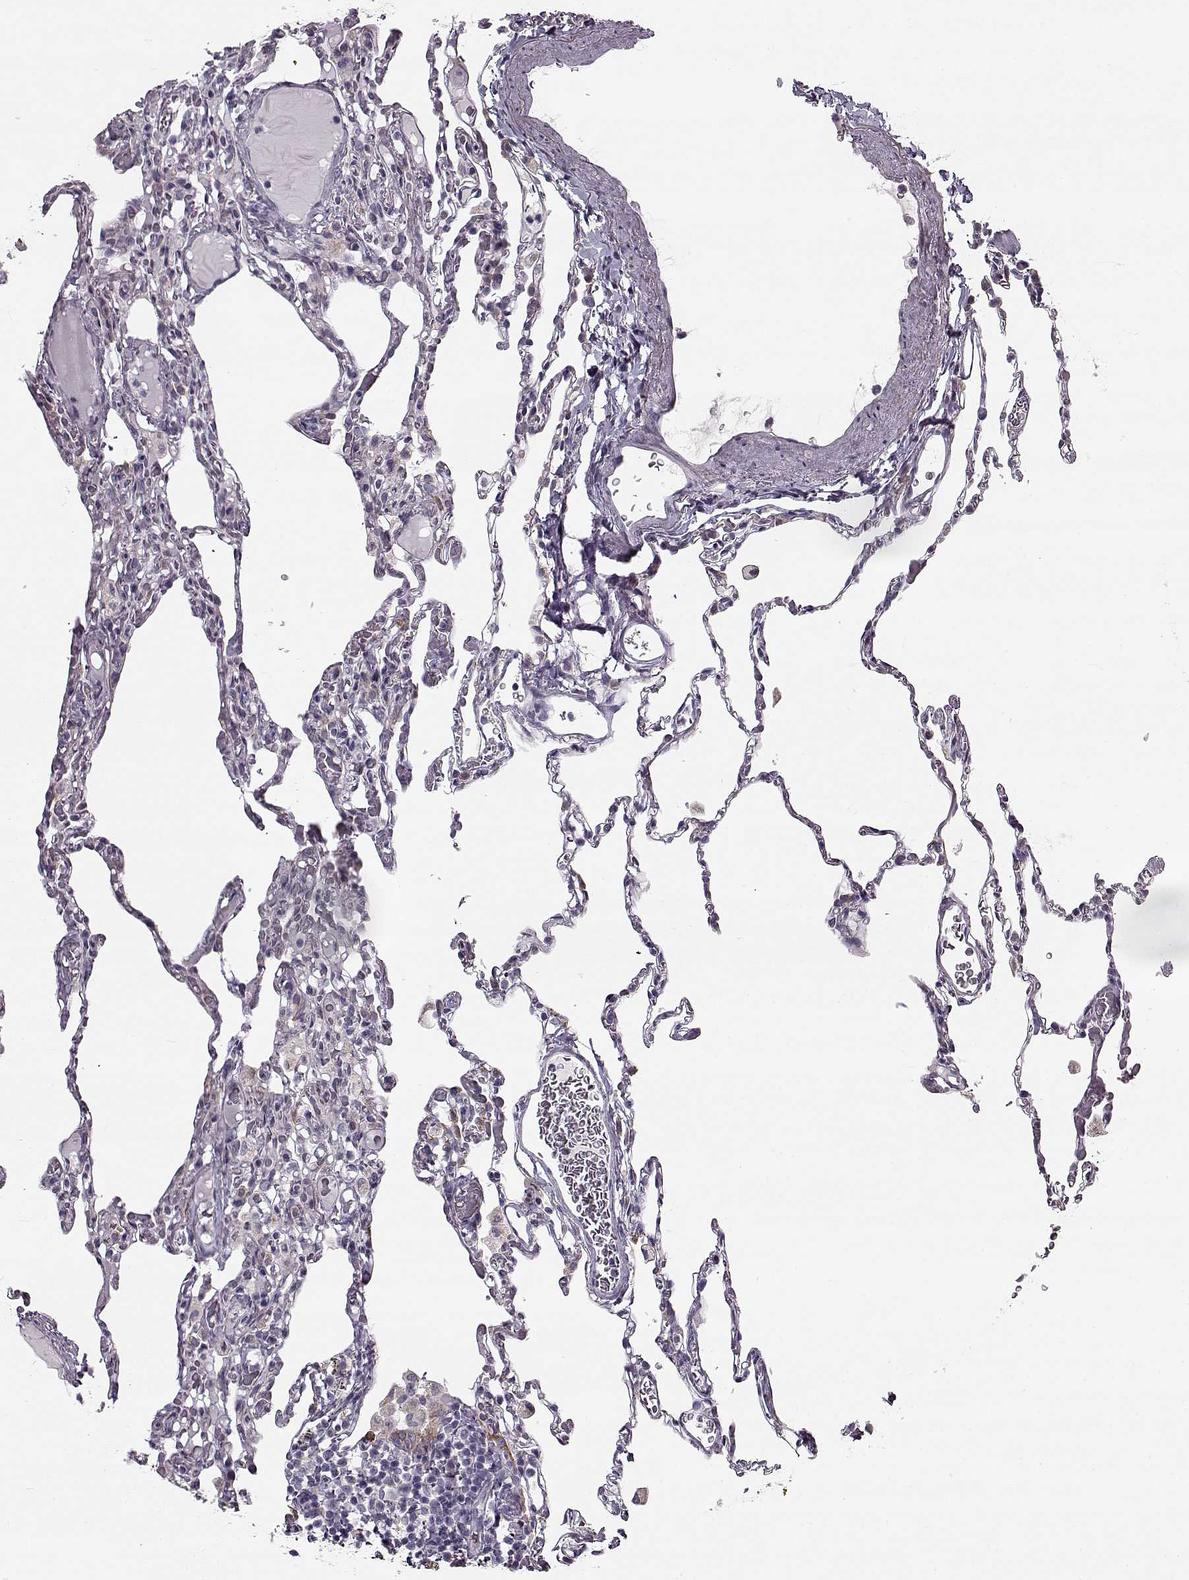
{"staining": {"intensity": "negative", "quantity": "none", "location": "none"}, "tissue": "lung", "cell_type": "Alveolar cells", "image_type": "normal", "snomed": [{"axis": "morphology", "description": "Normal tissue, NOS"}, {"axis": "topography", "description": "Lung"}], "caption": "Protein analysis of normal lung displays no significant positivity in alveolar cells. (DAB IHC visualized using brightfield microscopy, high magnification).", "gene": "MAP6D1", "patient": {"sex": "female", "age": 43}}